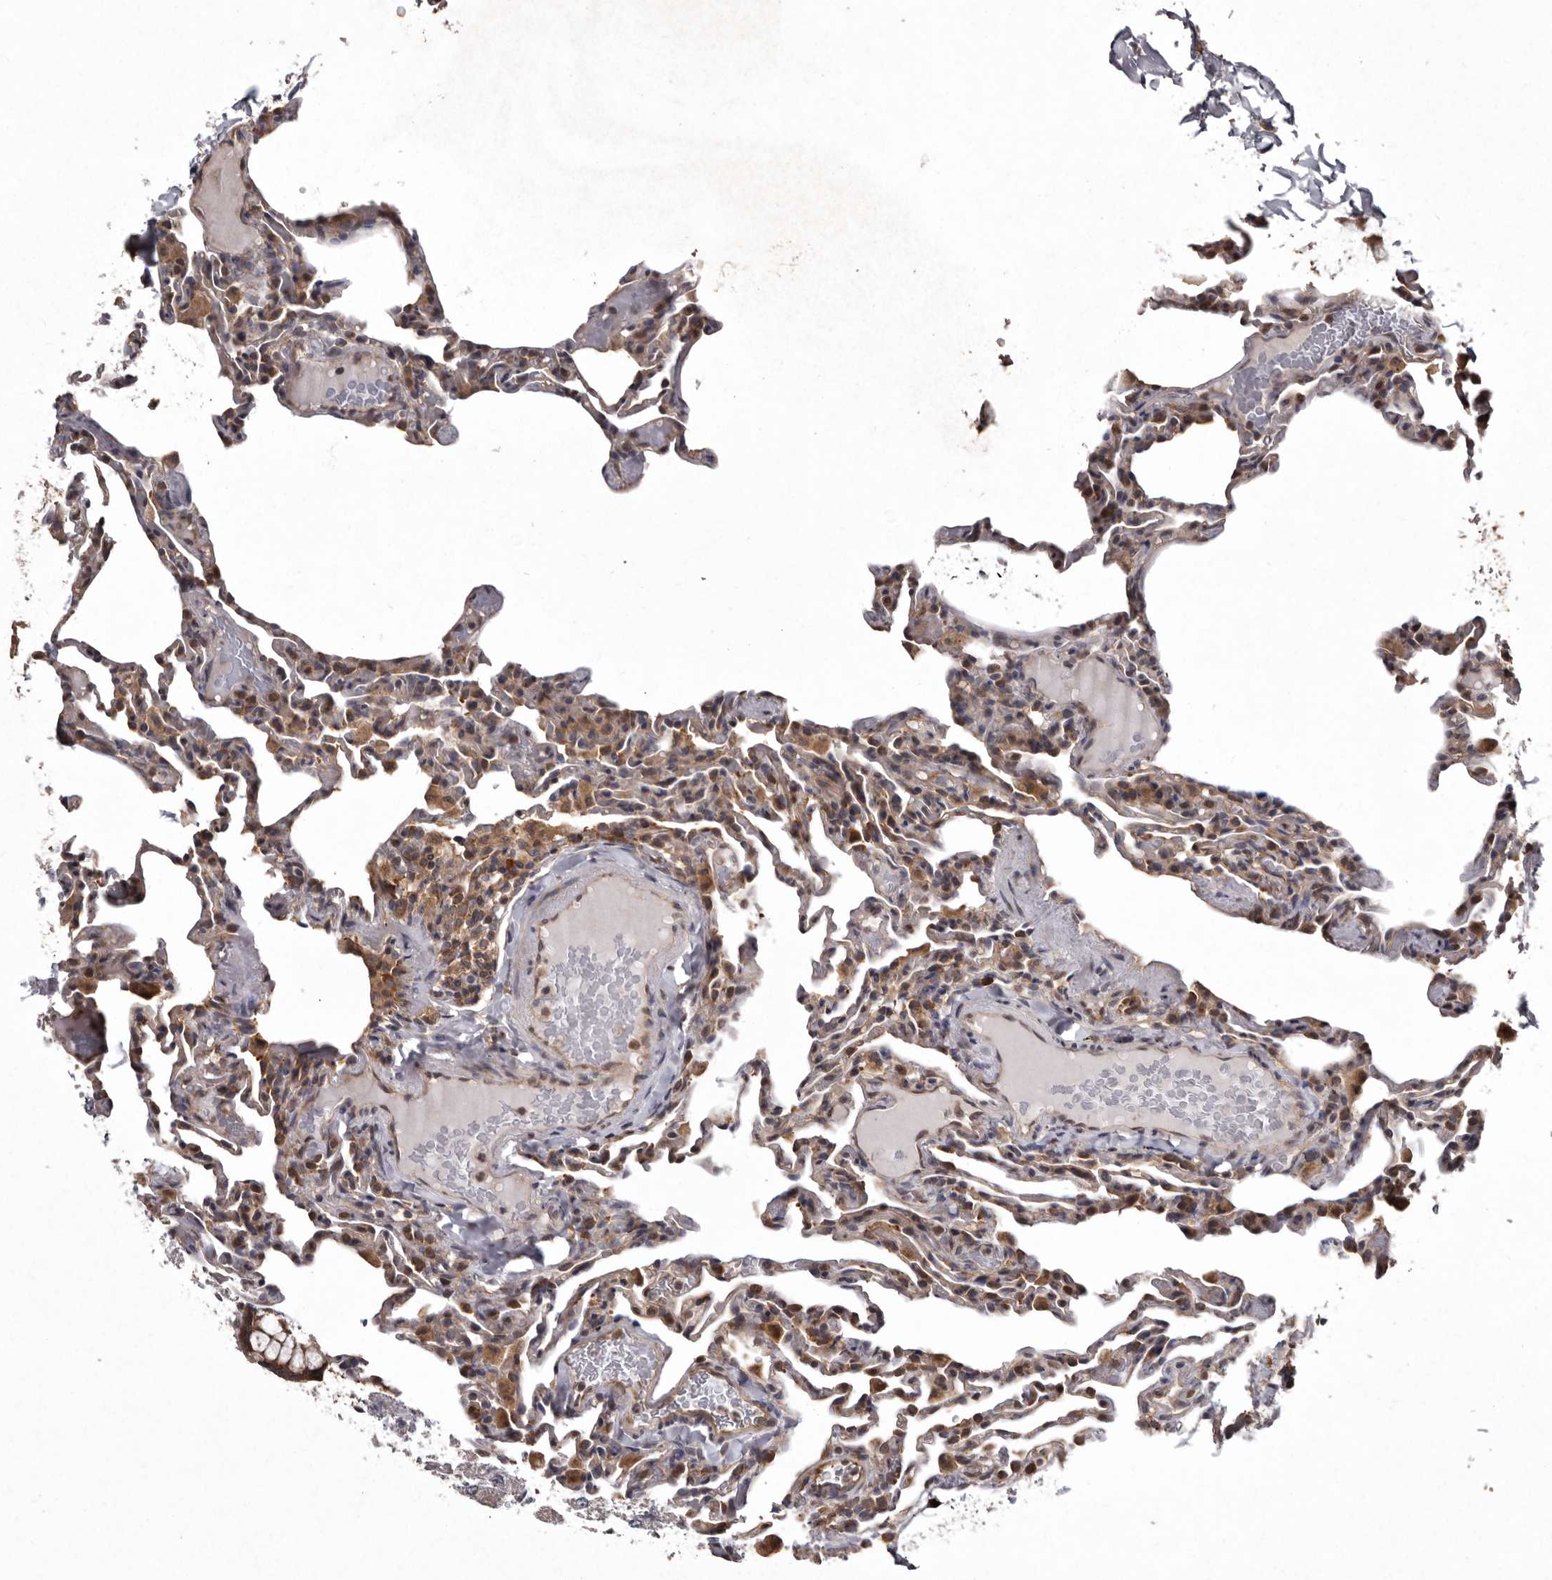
{"staining": {"intensity": "moderate", "quantity": "<25%", "location": "cytoplasmic/membranous"}, "tissue": "lung", "cell_type": "Alveolar cells", "image_type": "normal", "snomed": [{"axis": "morphology", "description": "Normal tissue, NOS"}, {"axis": "topography", "description": "Lung"}], "caption": "An immunohistochemistry photomicrograph of benign tissue is shown. Protein staining in brown highlights moderate cytoplasmic/membranous positivity in lung within alveolar cells.", "gene": "DARS1", "patient": {"sex": "male", "age": 20}}